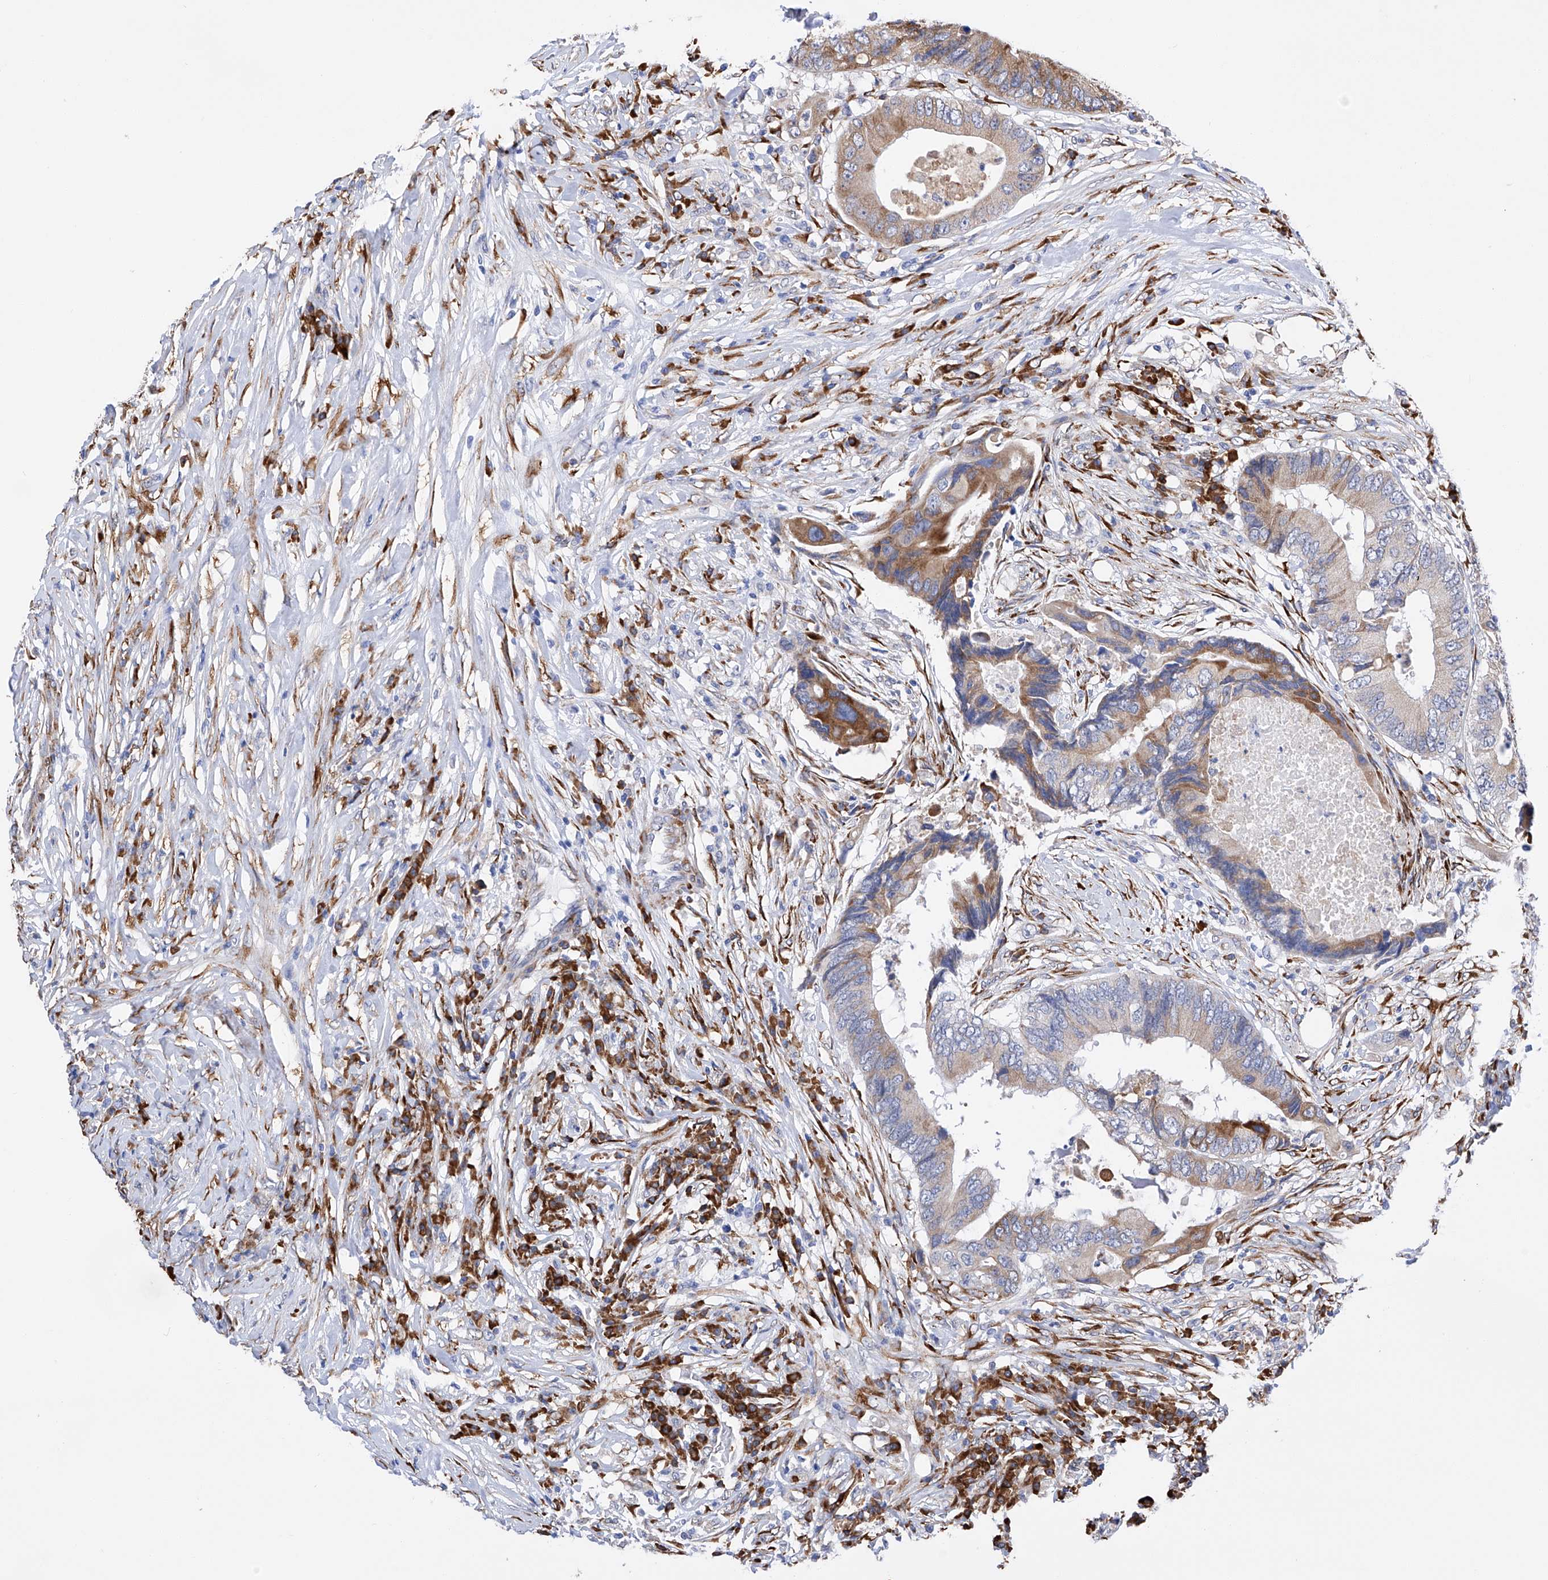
{"staining": {"intensity": "moderate", "quantity": "<25%", "location": "cytoplasmic/membranous"}, "tissue": "colorectal cancer", "cell_type": "Tumor cells", "image_type": "cancer", "snomed": [{"axis": "morphology", "description": "Adenocarcinoma, NOS"}, {"axis": "topography", "description": "Colon"}], "caption": "A high-resolution photomicrograph shows immunohistochemistry (IHC) staining of colorectal adenocarcinoma, which exhibits moderate cytoplasmic/membranous expression in approximately <25% of tumor cells. The protein of interest is stained brown, and the nuclei are stained in blue (DAB IHC with brightfield microscopy, high magnification).", "gene": "PDIA5", "patient": {"sex": "male", "age": 71}}